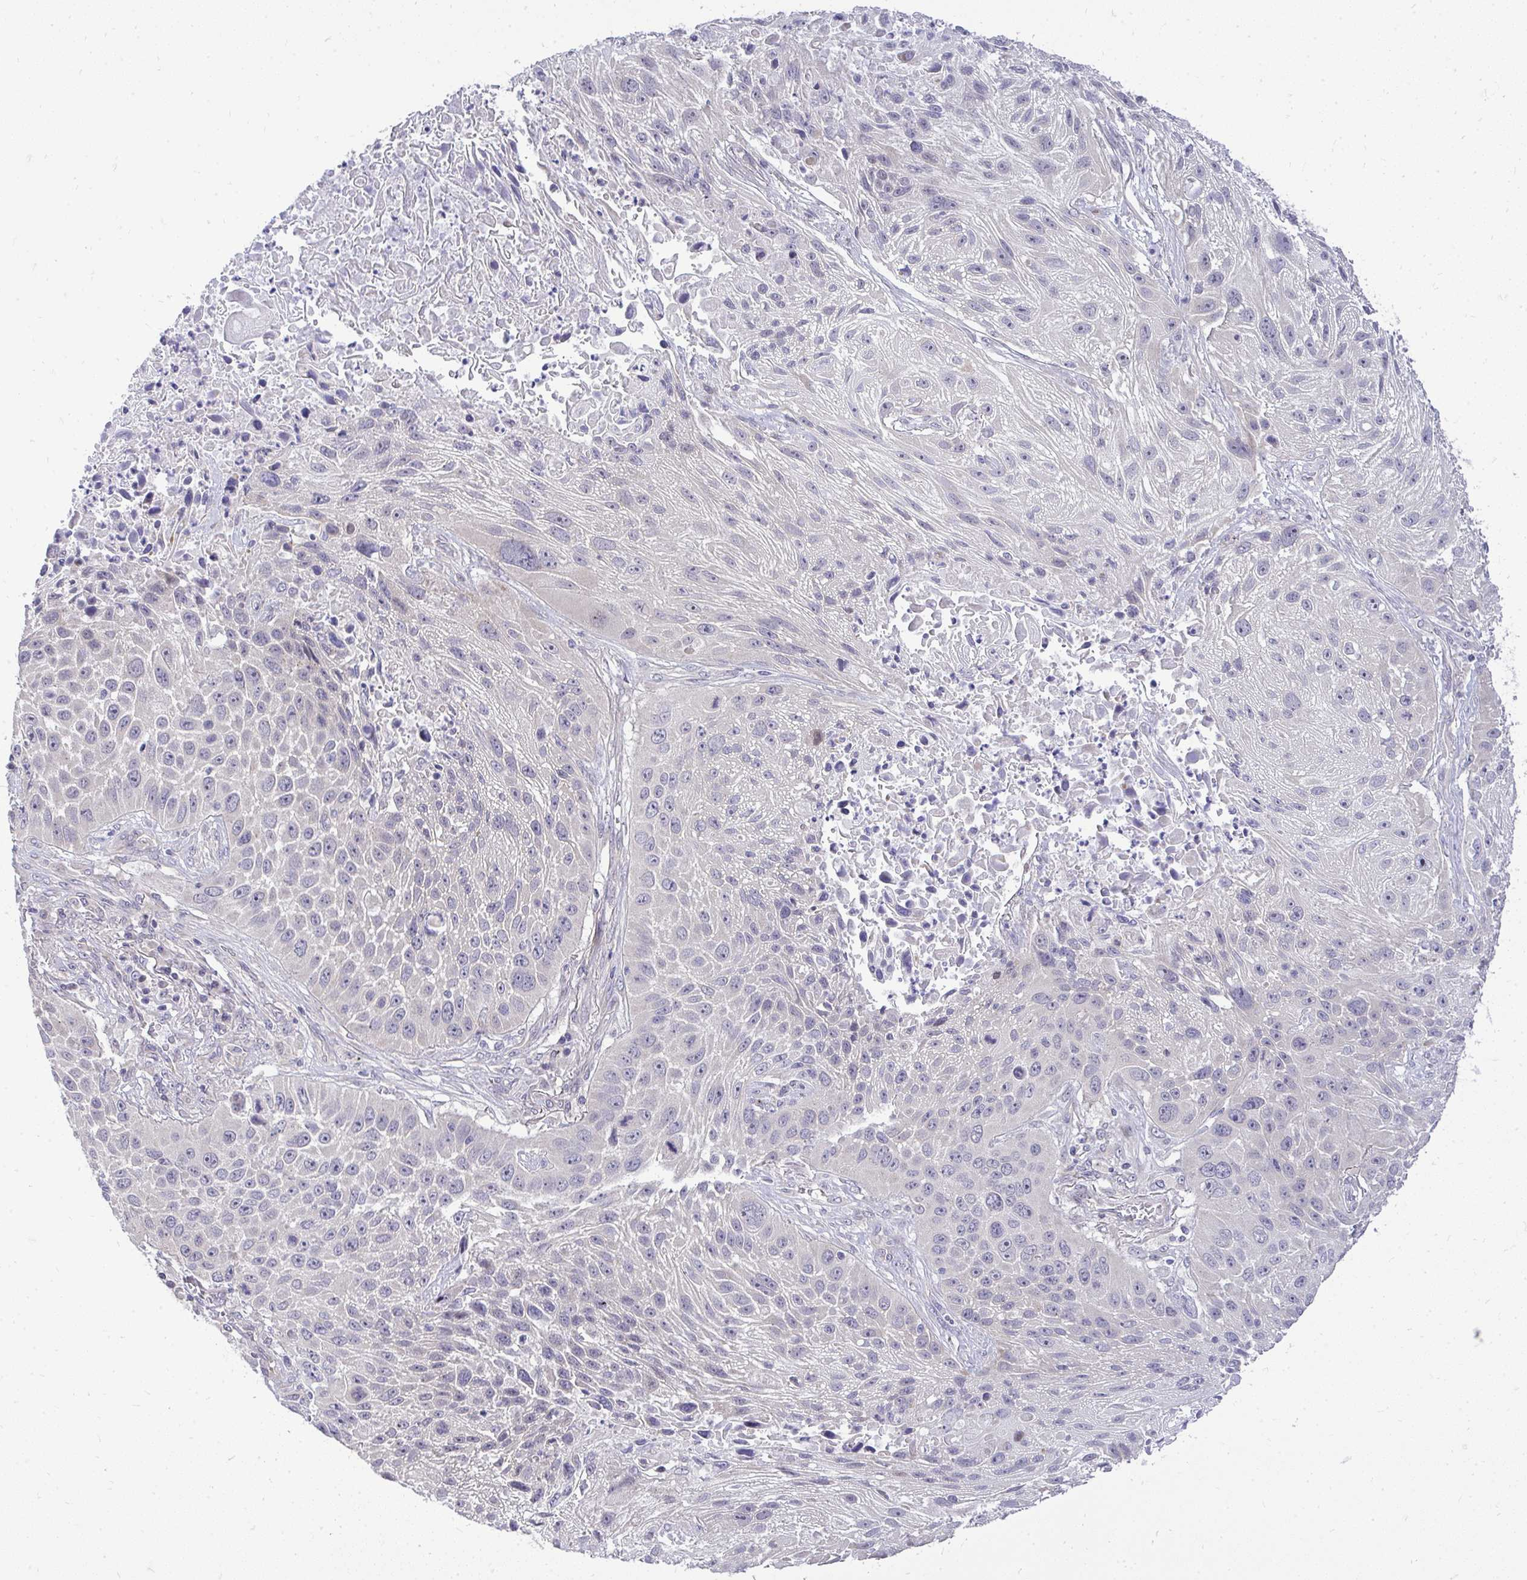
{"staining": {"intensity": "negative", "quantity": "none", "location": "none"}, "tissue": "lung cancer", "cell_type": "Tumor cells", "image_type": "cancer", "snomed": [{"axis": "morphology", "description": "Normal morphology"}, {"axis": "morphology", "description": "Squamous cell carcinoma, NOS"}, {"axis": "topography", "description": "Lymph node"}, {"axis": "topography", "description": "Lung"}], "caption": "IHC photomicrograph of neoplastic tissue: lung cancer stained with DAB (3,3'-diaminobenzidine) shows no significant protein positivity in tumor cells. Nuclei are stained in blue.", "gene": "OR8D1", "patient": {"sex": "male", "age": 67}}